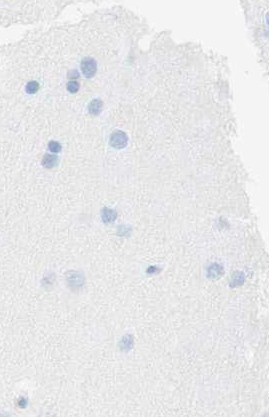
{"staining": {"intensity": "negative", "quantity": "none", "location": "none"}, "tissue": "cerebral cortex", "cell_type": "Endothelial cells", "image_type": "normal", "snomed": [{"axis": "morphology", "description": "Normal tissue, NOS"}, {"axis": "topography", "description": "Cerebral cortex"}], "caption": "Protein analysis of normal cerebral cortex demonstrates no significant expression in endothelial cells.", "gene": "TPO", "patient": {"sex": "male", "age": 62}}